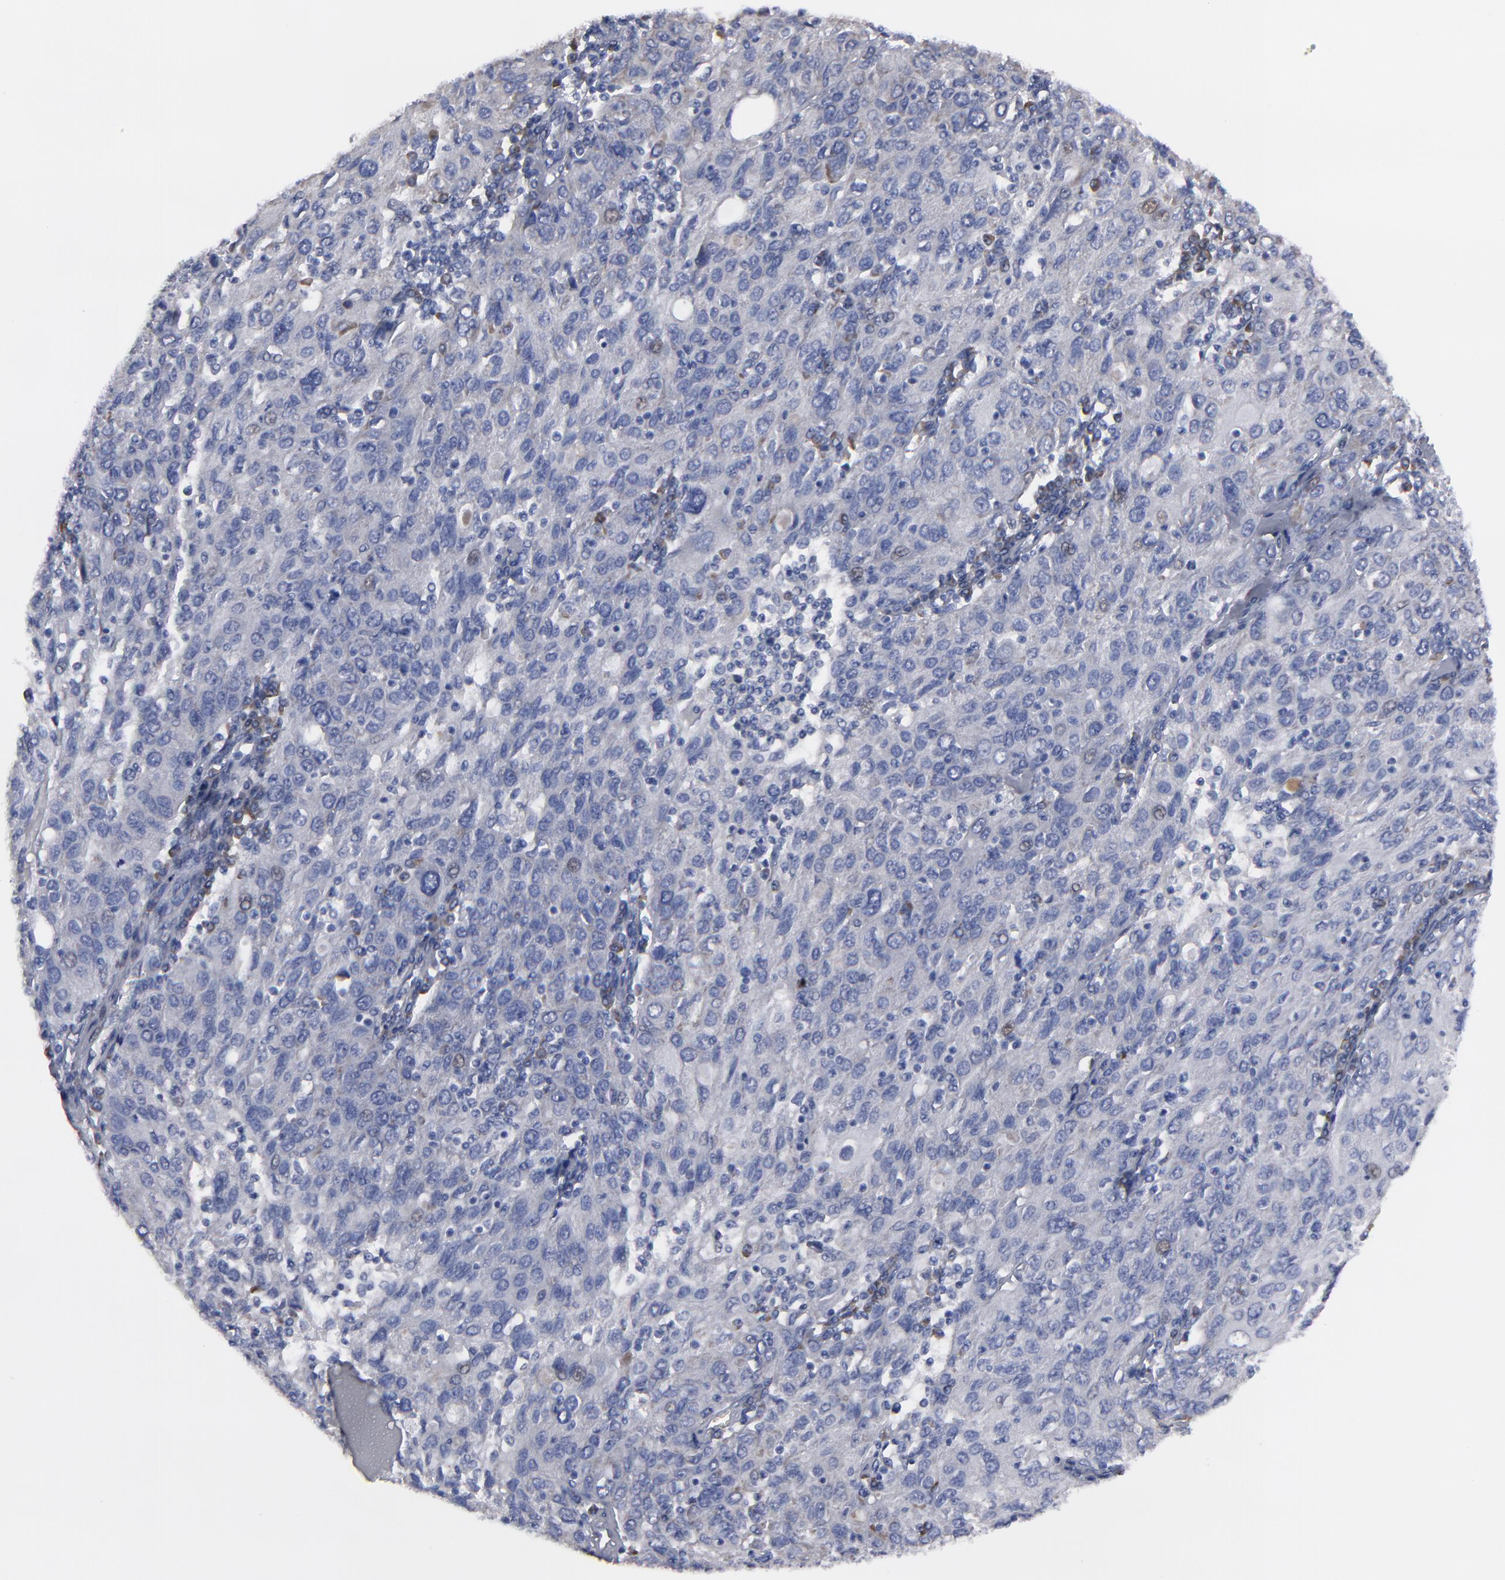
{"staining": {"intensity": "weak", "quantity": "<25%", "location": "cytoplasmic/membranous"}, "tissue": "ovarian cancer", "cell_type": "Tumor cells", "image_type": "cancer", "snomed": [{"axis": "morphology", "description": "Carcinoma, endometroid"}, {"axis": "topography", "description": "Ovary"}], "caption": "Tumor cells show no significant expression in ovarian endometroid carcinoma.", "gene": "CCDC80", "patient": {"sex": "female", "age": 50}}